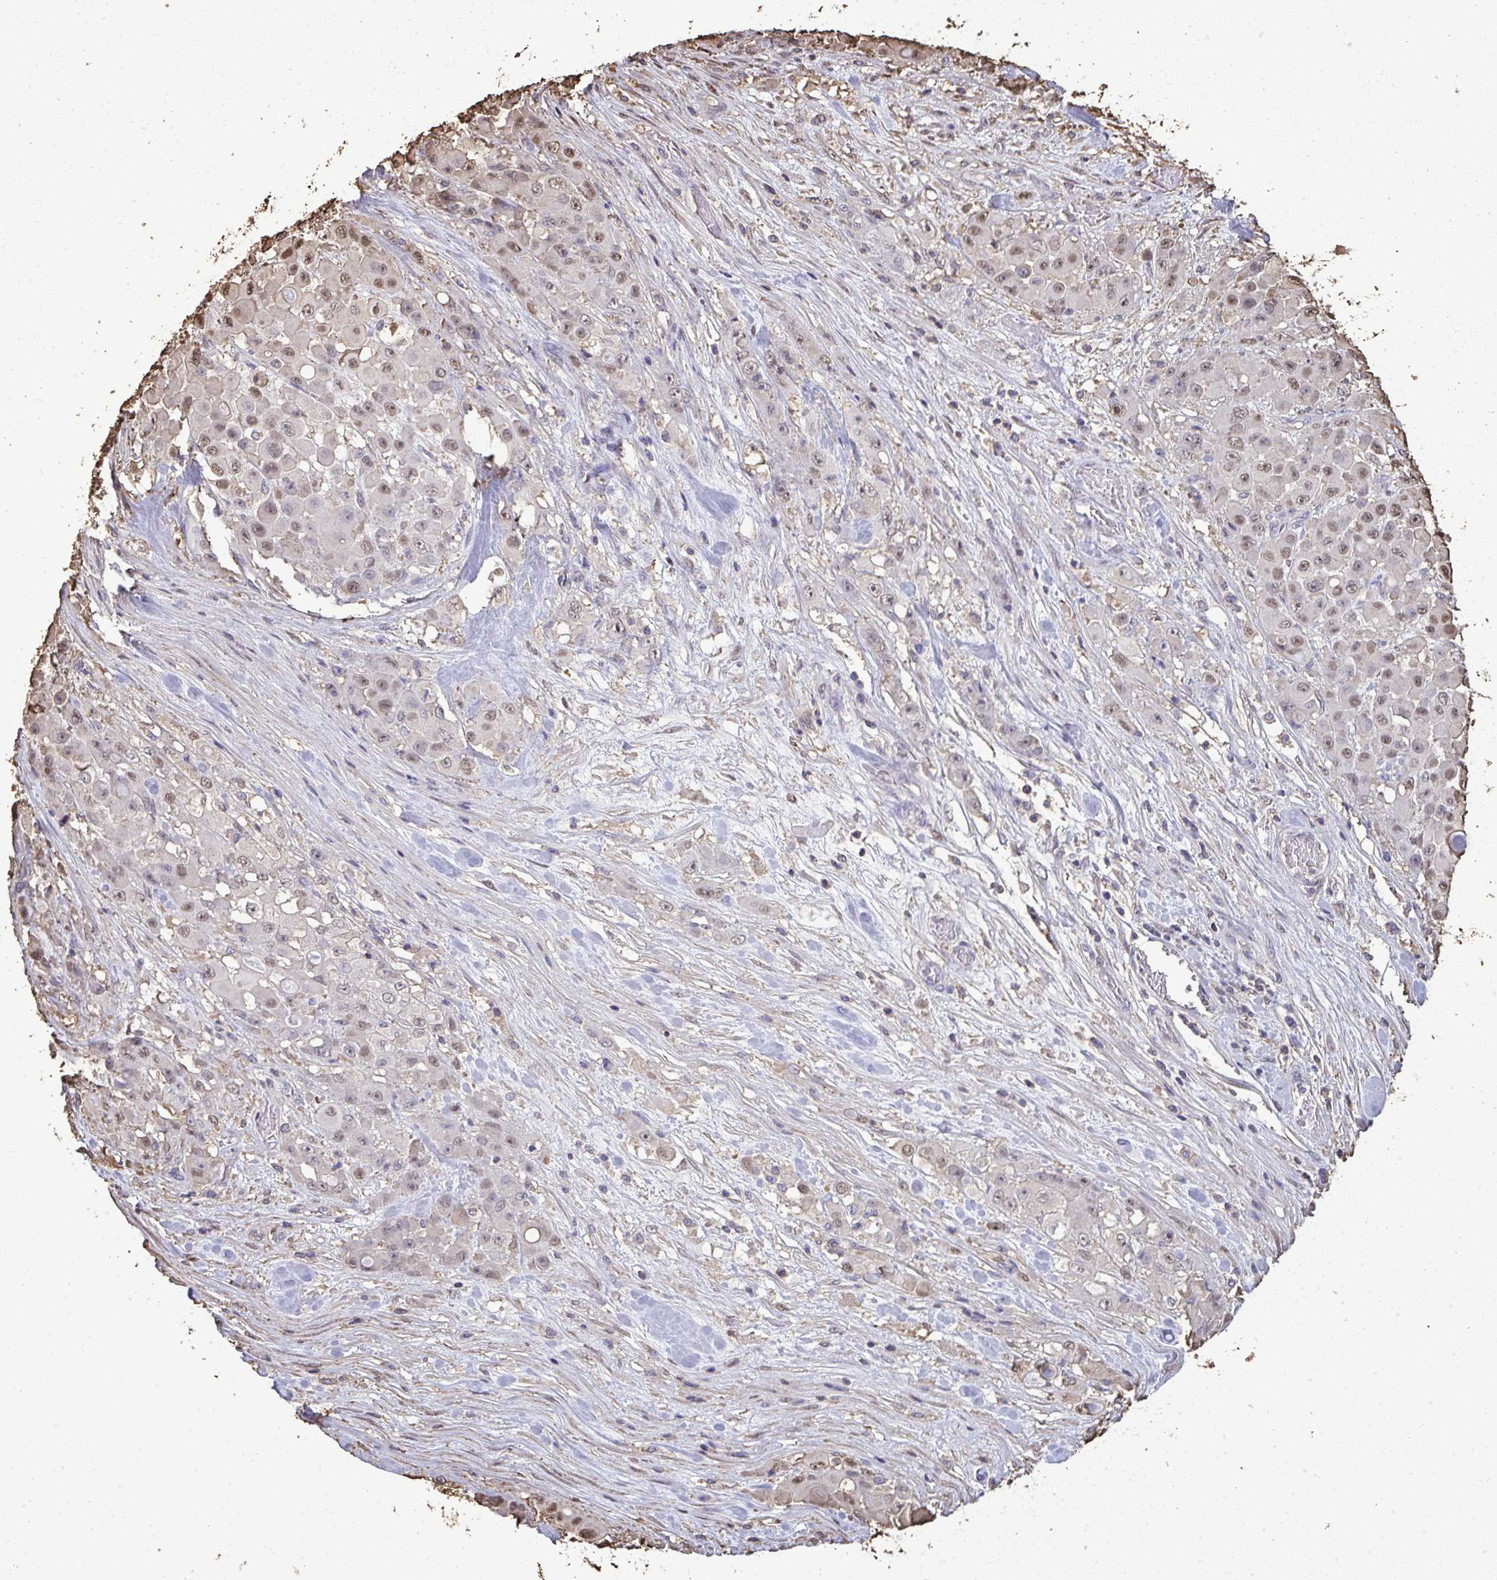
{"staining": {"intensity": "weak", "quantity": "25%-75%", "location": "nuclear"}, "tissue": "stomach cancer", "cell_type": "Tumor cells", "image_type": "cancer", "snomed": [{"axis": "morphology", "description": "Adenocarcinoma, NOS"}, {"axis": "topography", "description": "Stomach"}], "caption": "Immunohistochemistry (IHC) histopathology image of stomach cancer (adenocarcinoma) stained for a protein (brown), which shows low levels of weak nuclear staining in about 25%-75% of tumor cells.", "gene": "ANXA5", "patient": {"sex": "female", "age": 76}}